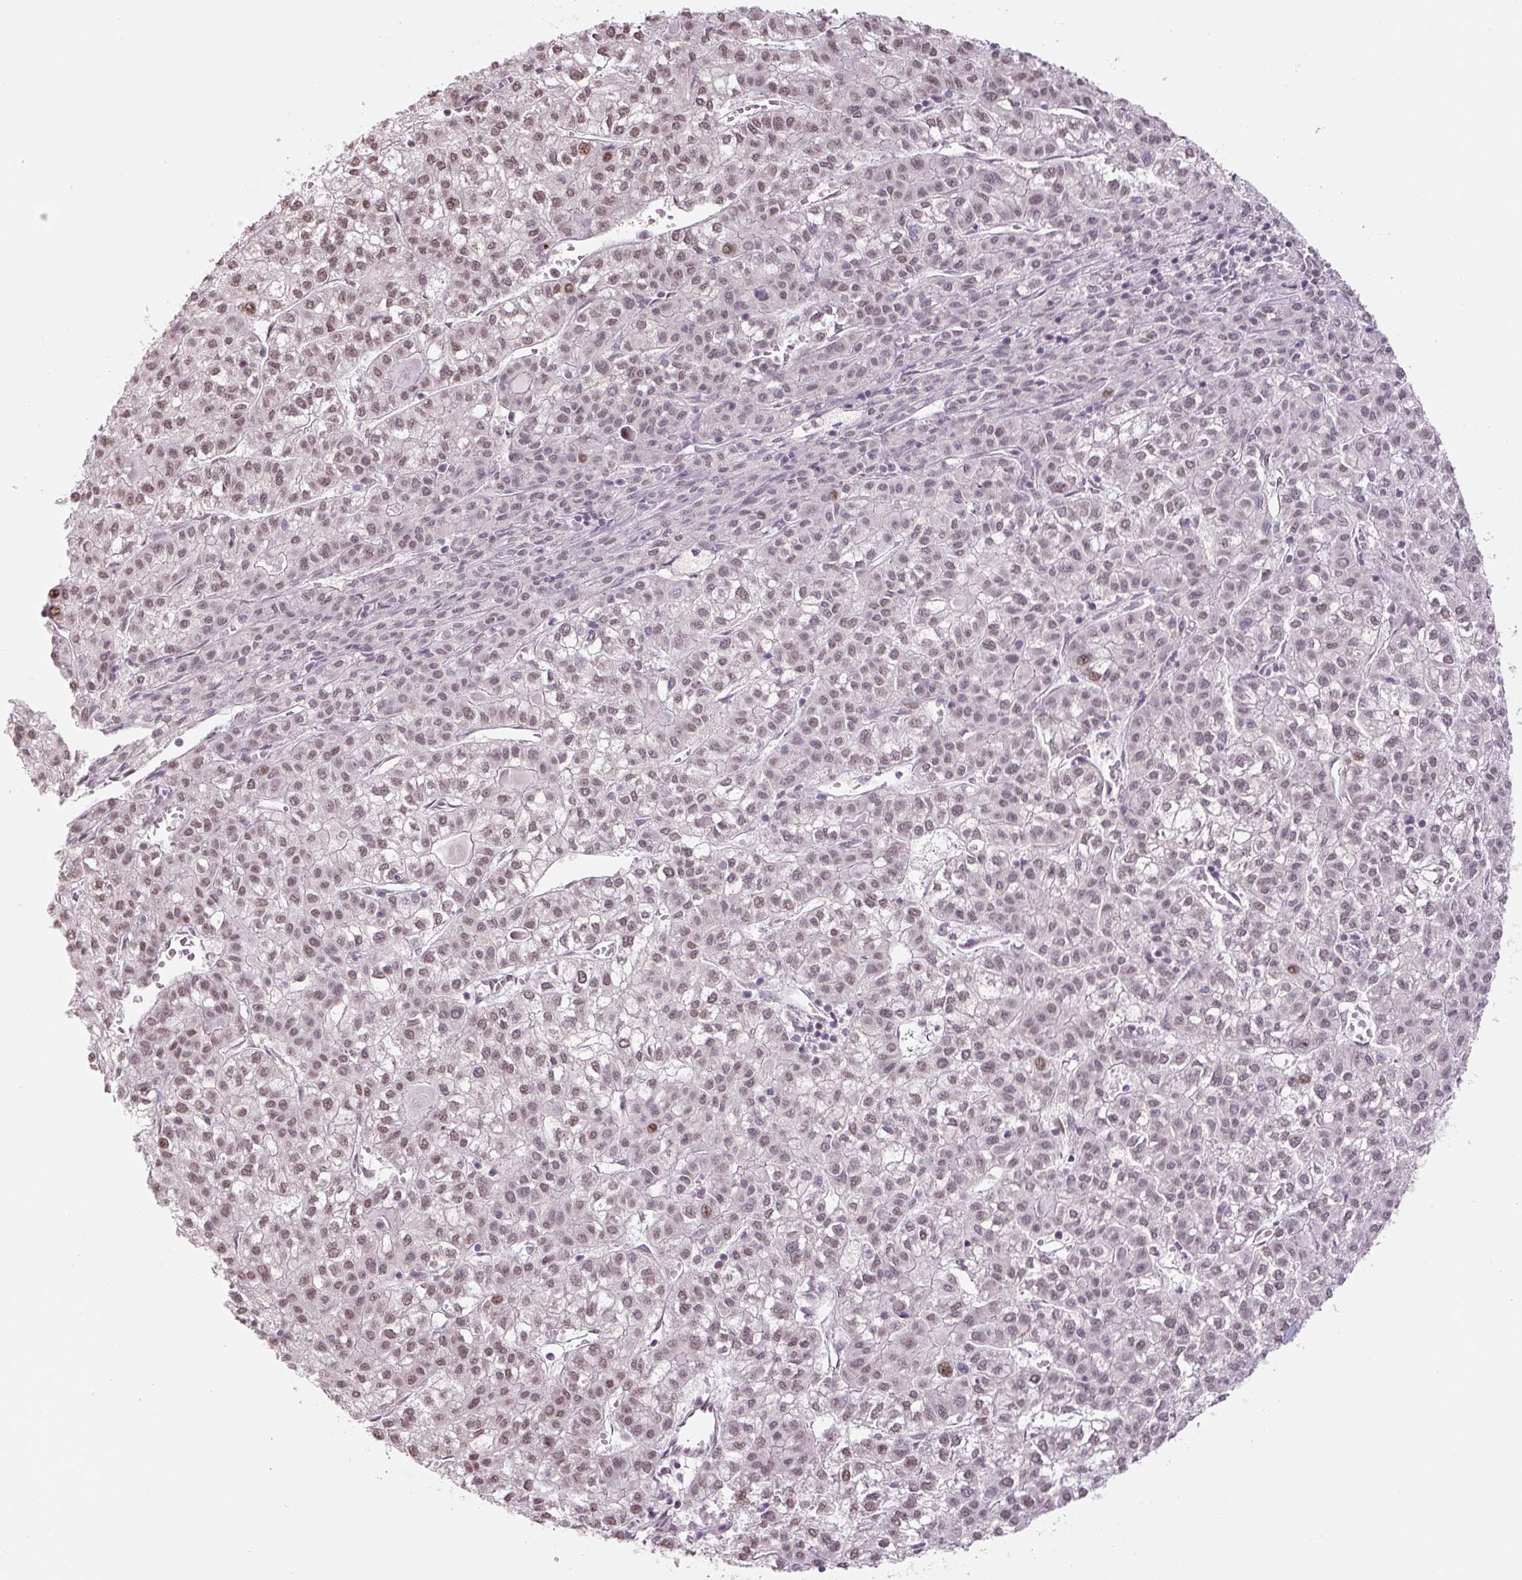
{"staining": {"intensity": "moderate", "quantity": "25%-75%", "location": "nuclear"}, "tissue": "liver cancer", "cell_type": "Tumor cells", "image_type": "cancer", "snomed": [{"axis": "morphology", "description": "Carcinoma, Hepatocellular, NOS"}, {"axis": "topography", "description": "Liver"}], "caption": "Moderate nuclear positivity for a protein is seen in about 25%-75% of tumor cells of liver cancer using IHC.", "gene": "TCFL5", "patient": {"sex": "female", "age": 43}}